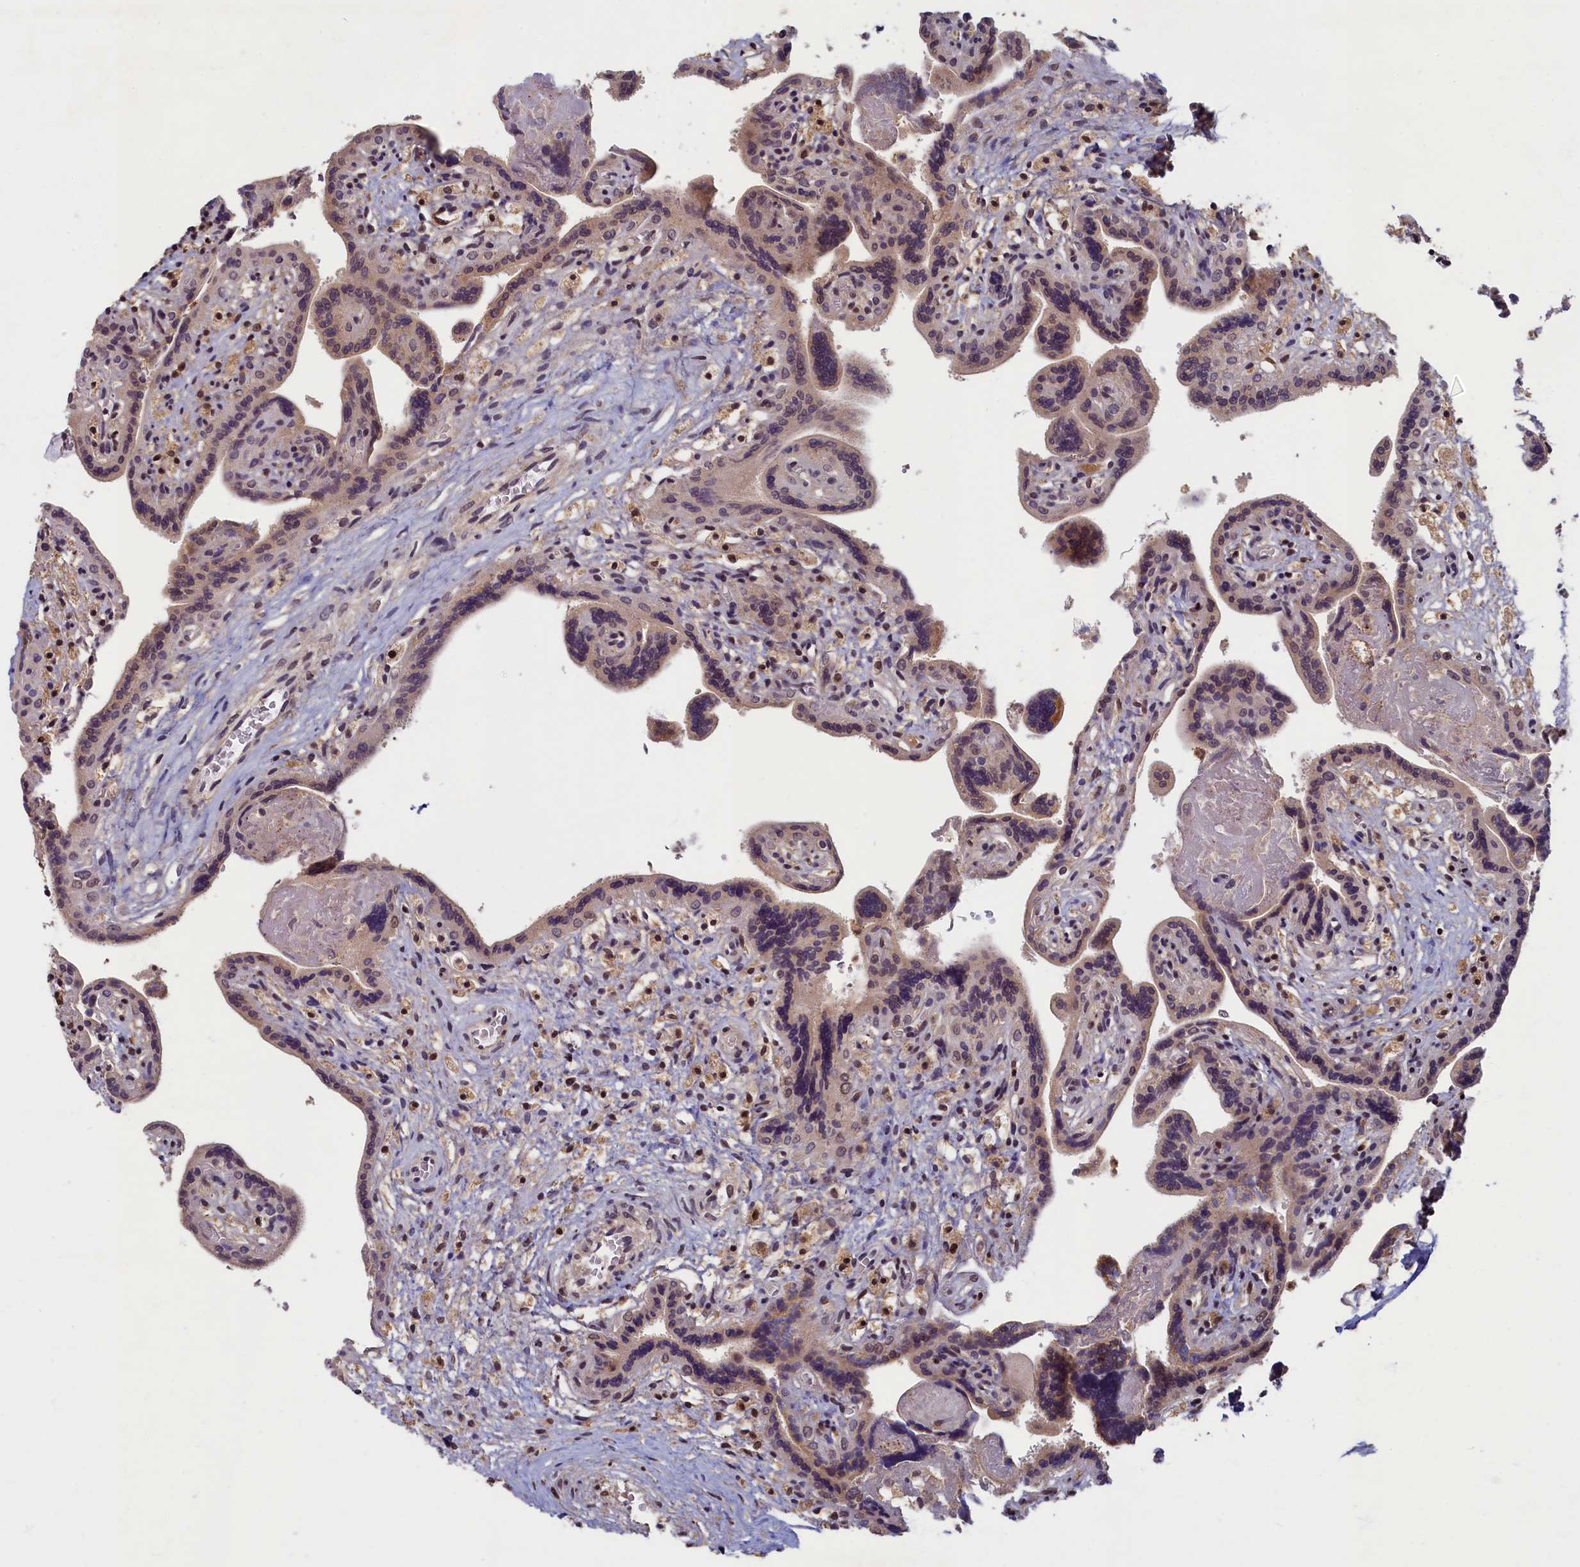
{"staining": {"intensity": "strong", "quantity": "25%-75%", "location": "cytoplasmic/membranous,nuclear"}, "tissue": "placenta", "cell_type": "Trophoblastic cells", "image_type": "normal", "snomed": [{"axis": "morphology", "description": "Normal tissue, NOS"}, {"axis": "topography", "description": "Placenta"}], "caption": "Placenta stained with DAB immunohistochemistry exhibits high levels of strong cytoplasmic/membranous,nuclear staining in approximately 25%-75% of trophoblastic cells. Using DAB (brown) and hematoxylin (blue) stains, captured at high magnification using brightfield microscopy.", "gene": "BRCA1", "patient": {"sex": "female", "age": 37}}